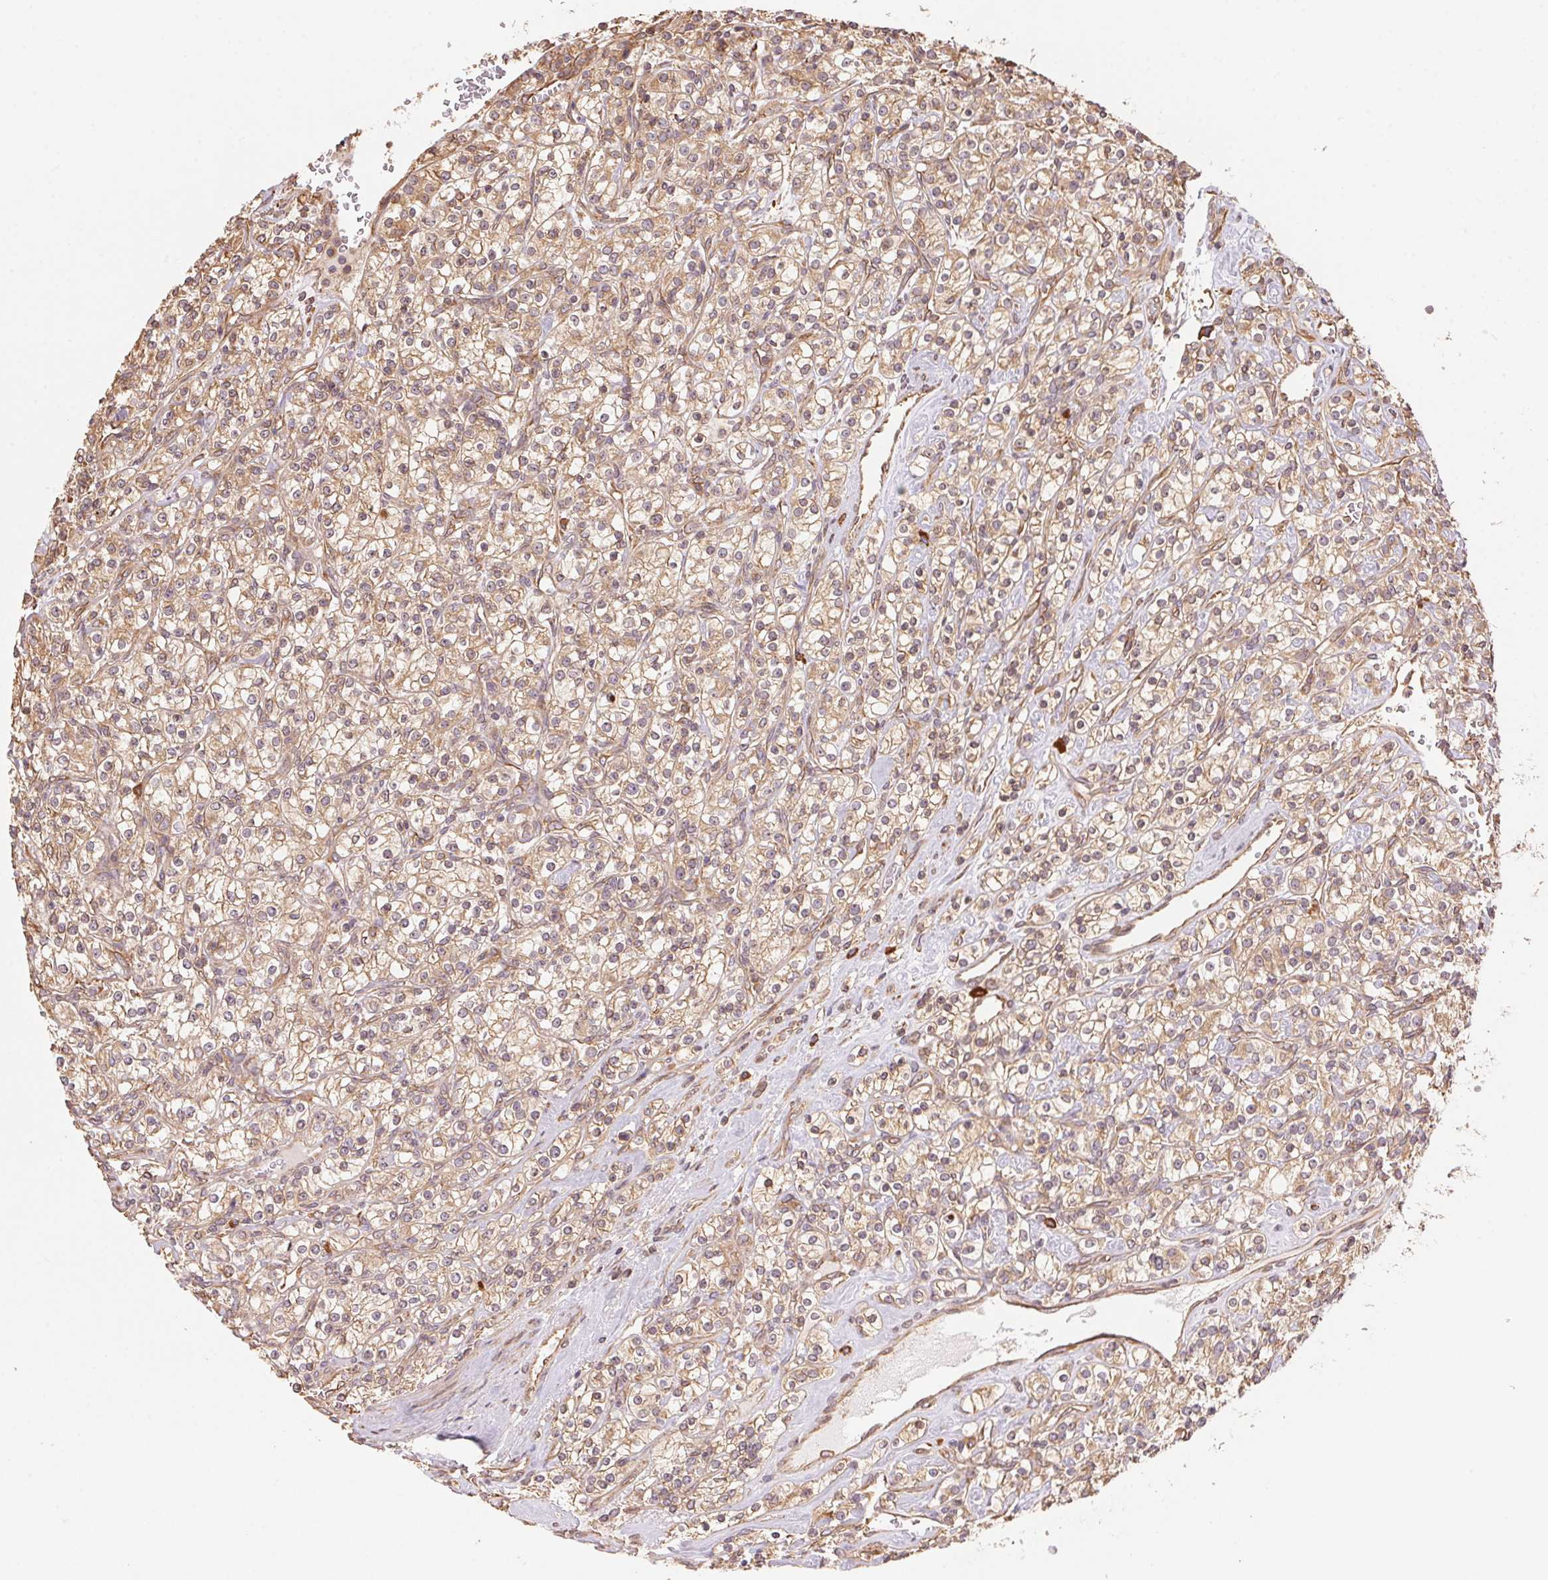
{"staining": {"intensity": "weak", "quantity": ">75%", "location": "cytoplasmic/membranous"}, "tissue": "renal cancer", "cell_type": "Tumor cells", "image_type": "cancer", "snomed": [{"axis": "morphology", "description": "Adenocarcinoma, NOS"}, {"axis": "topography", "description": "Kidney"}], "caption": "The immunohistochemical stain highlights weak cytoplasmic/membranous expression in tumor cells of adenocarcinoma (renal) tissue. The protein of interest is stained brown, and the nuclei are stained in blue (DAB IHC with brightfield microscopy, high magnification).", "gene": "C6orf163", "patient": {"sex": "male", "age": 77}}